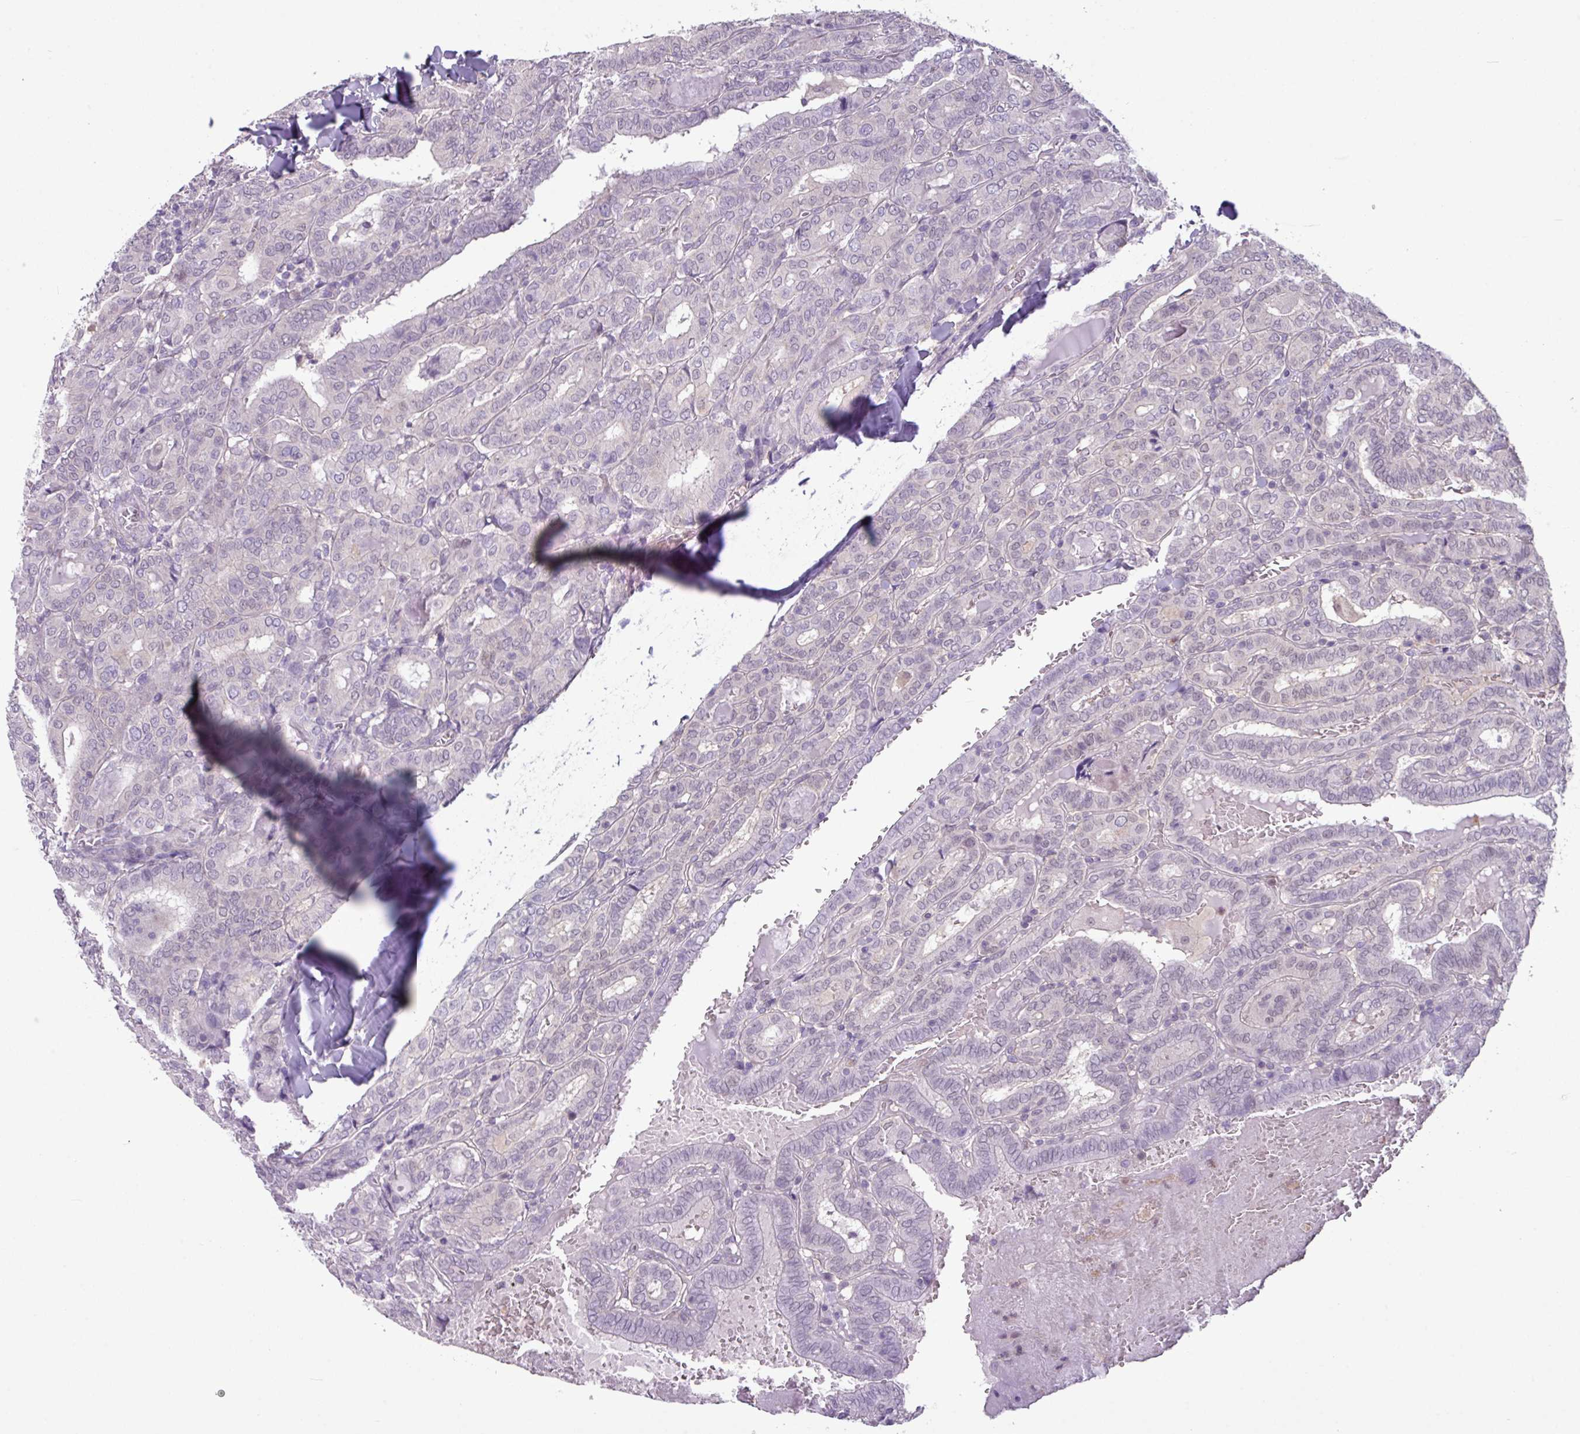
{"staining": {"intensity": "negative", "quantity": "none", "location": "none"}, "tissue": "thyroid cancer", "cell_type": "Tumor cells", "image_type": "cancer", "snomed": [{"axis": "morphology", "description": "Papillary adenocarcinoma, NOS"}, {"axis": "topography", "description": "Thyroid gland"}], "caption": "DAB immunohistochemical staining of human thyroid cancer reveals no significant expression in tumor cells.", "gene": "TTLL12", "patient": {"sex": "female", "age": 72}}